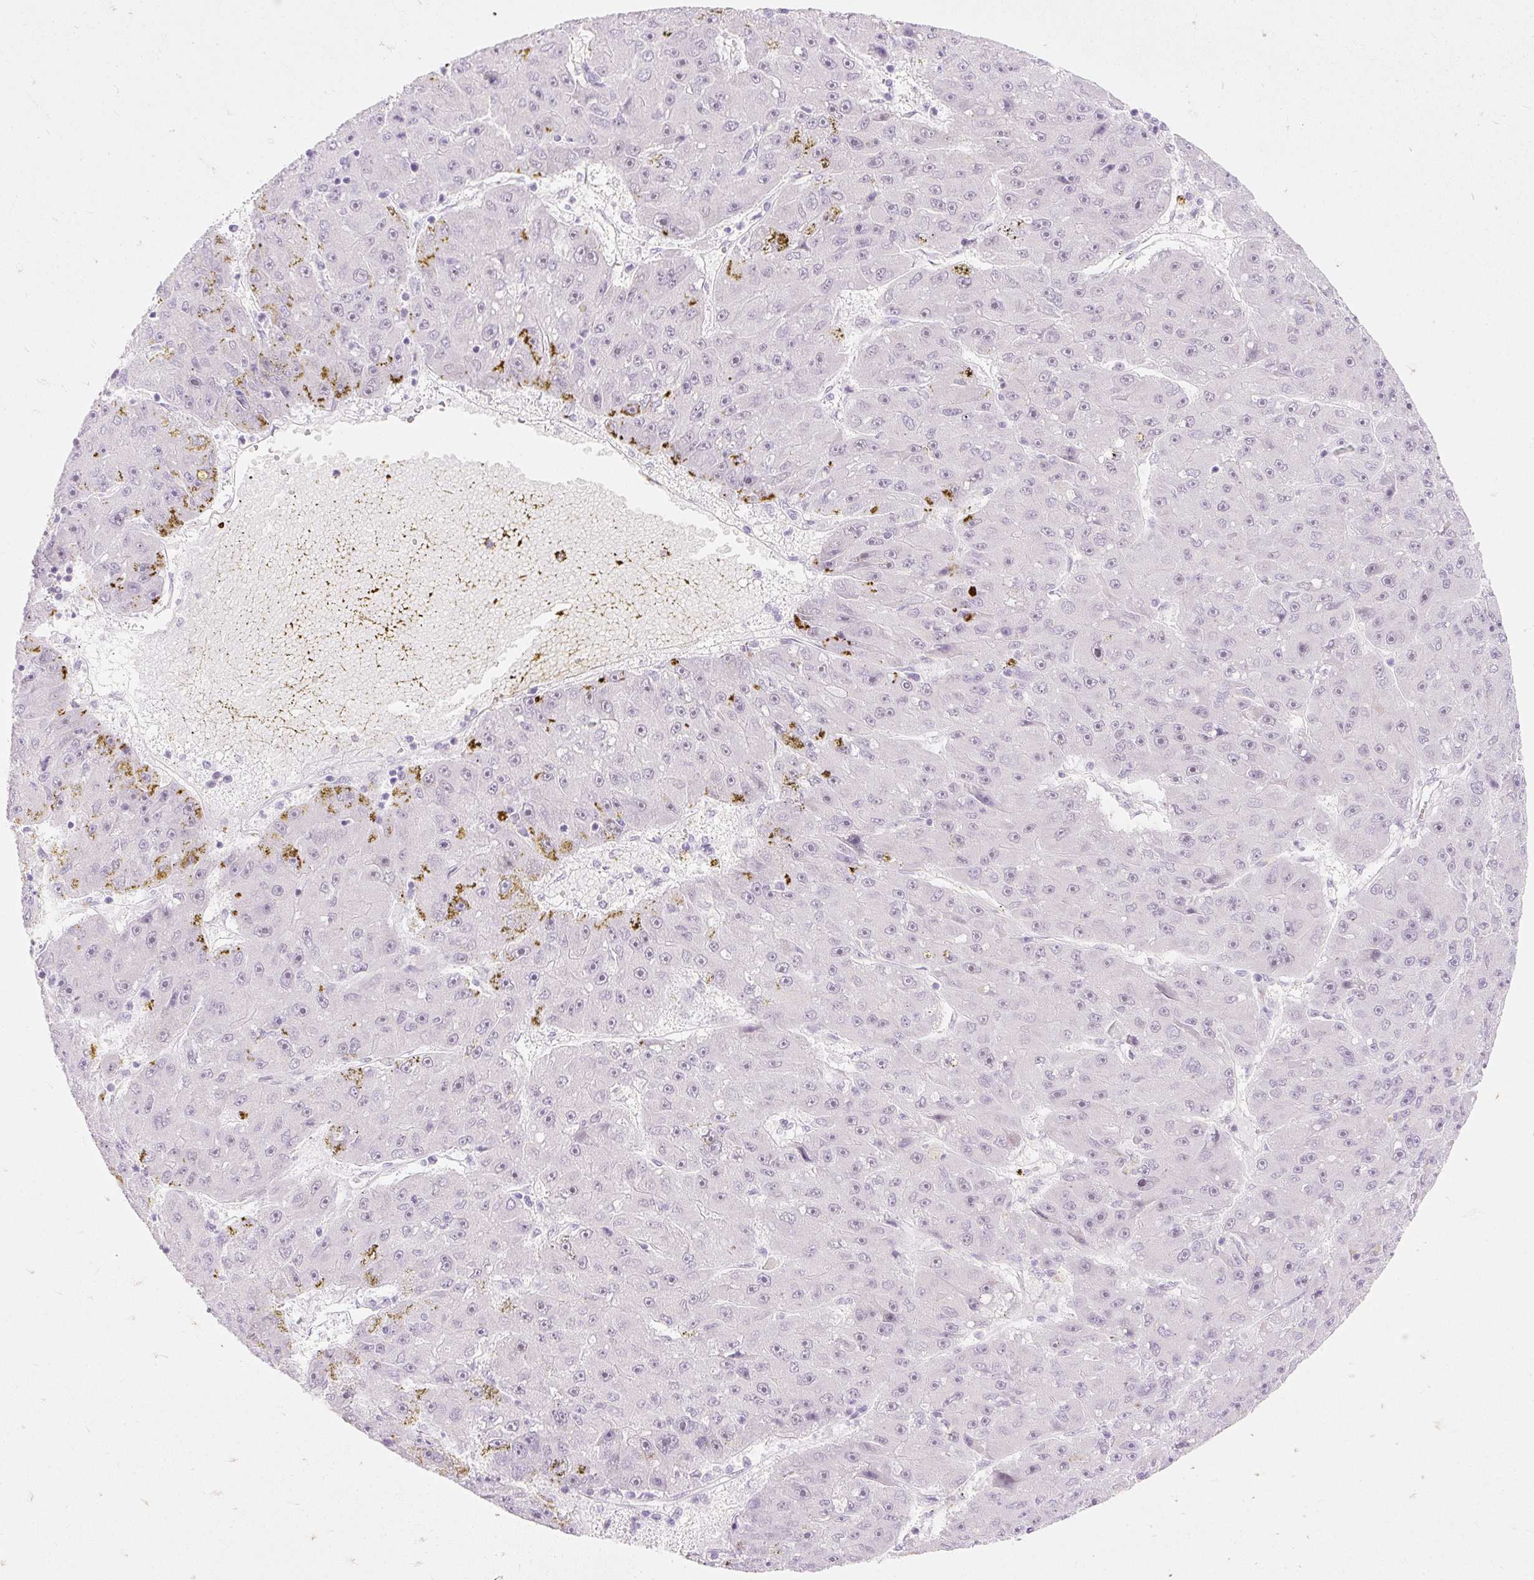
{"staining": {"intensity": "negative", "quantity": "none", "location": "none"}, "tissue": "liver cancer", "cell_type": "Tumor cells", "image_type": "cancer", "snomed": [{"axis": "morphology", "description": "Carcinoma, Hepatocellular, NOS"}, {"axis": "topography", "description": "Liver"}], "caption": "The immunohistochemistry image has no significant positivity in tumor cells of liver cancer (hepatocellular carcinoma) tissue.", "gene": "H2BW1", "patient": {"sex": "male", "age": 67}}